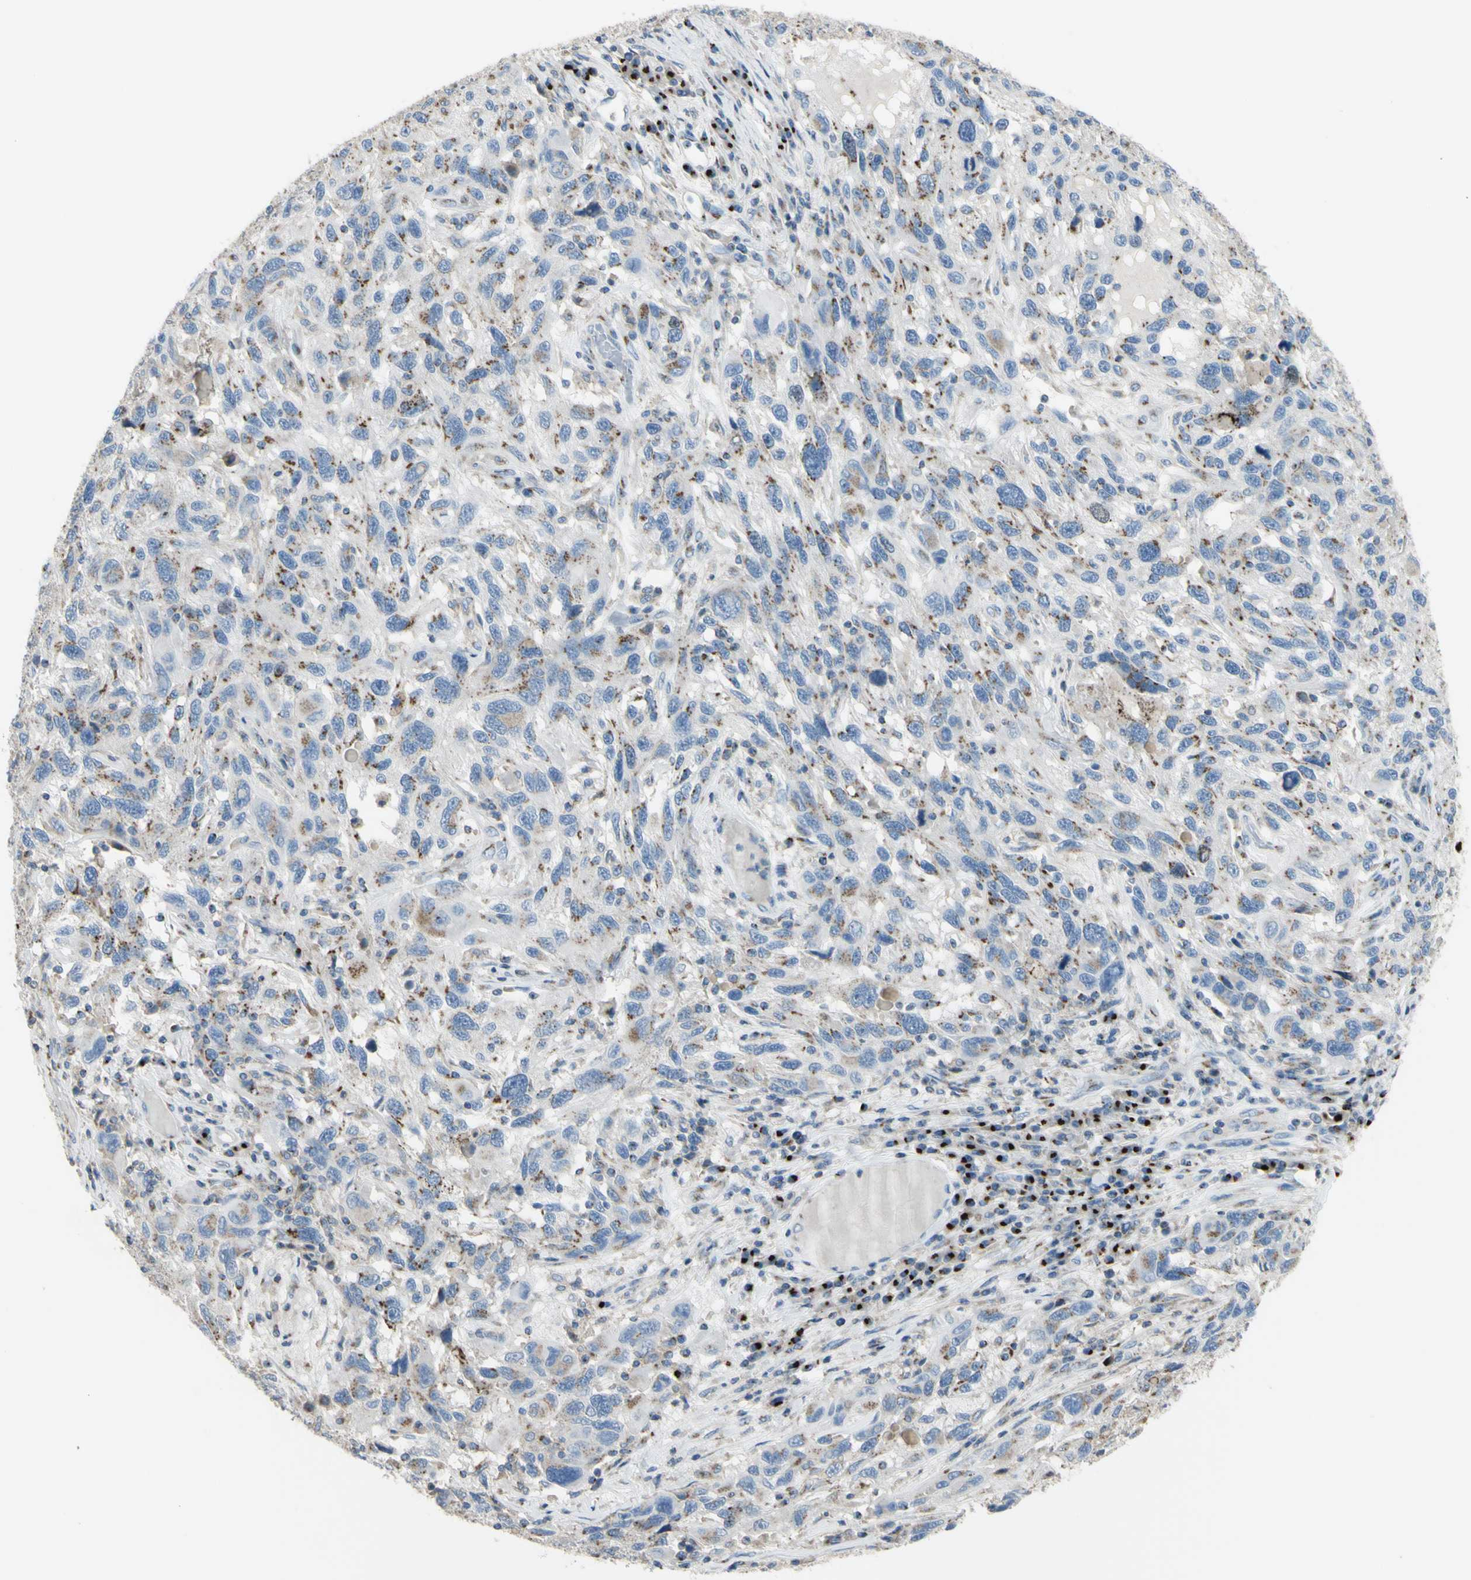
{"staining": {"intensity": "moderate", "quantity": "<25%", "location": "cytoplasmic/membranous"}, "tissue": "melanoma", "cell_type": "Tumor cells", "image_type": "cancer", "snomed": [{"axis": "morphology", "description": "Malignant melanoma, NOS"}, {"axis": "topography", "description": "Skin"}], "caption": "Tumor cells show moderate cytoplasmic/membranous staining in about <25% of cells in melanoma.", "gene": "B4GALT3", "patient": {"sex": "male", "age": 53}}